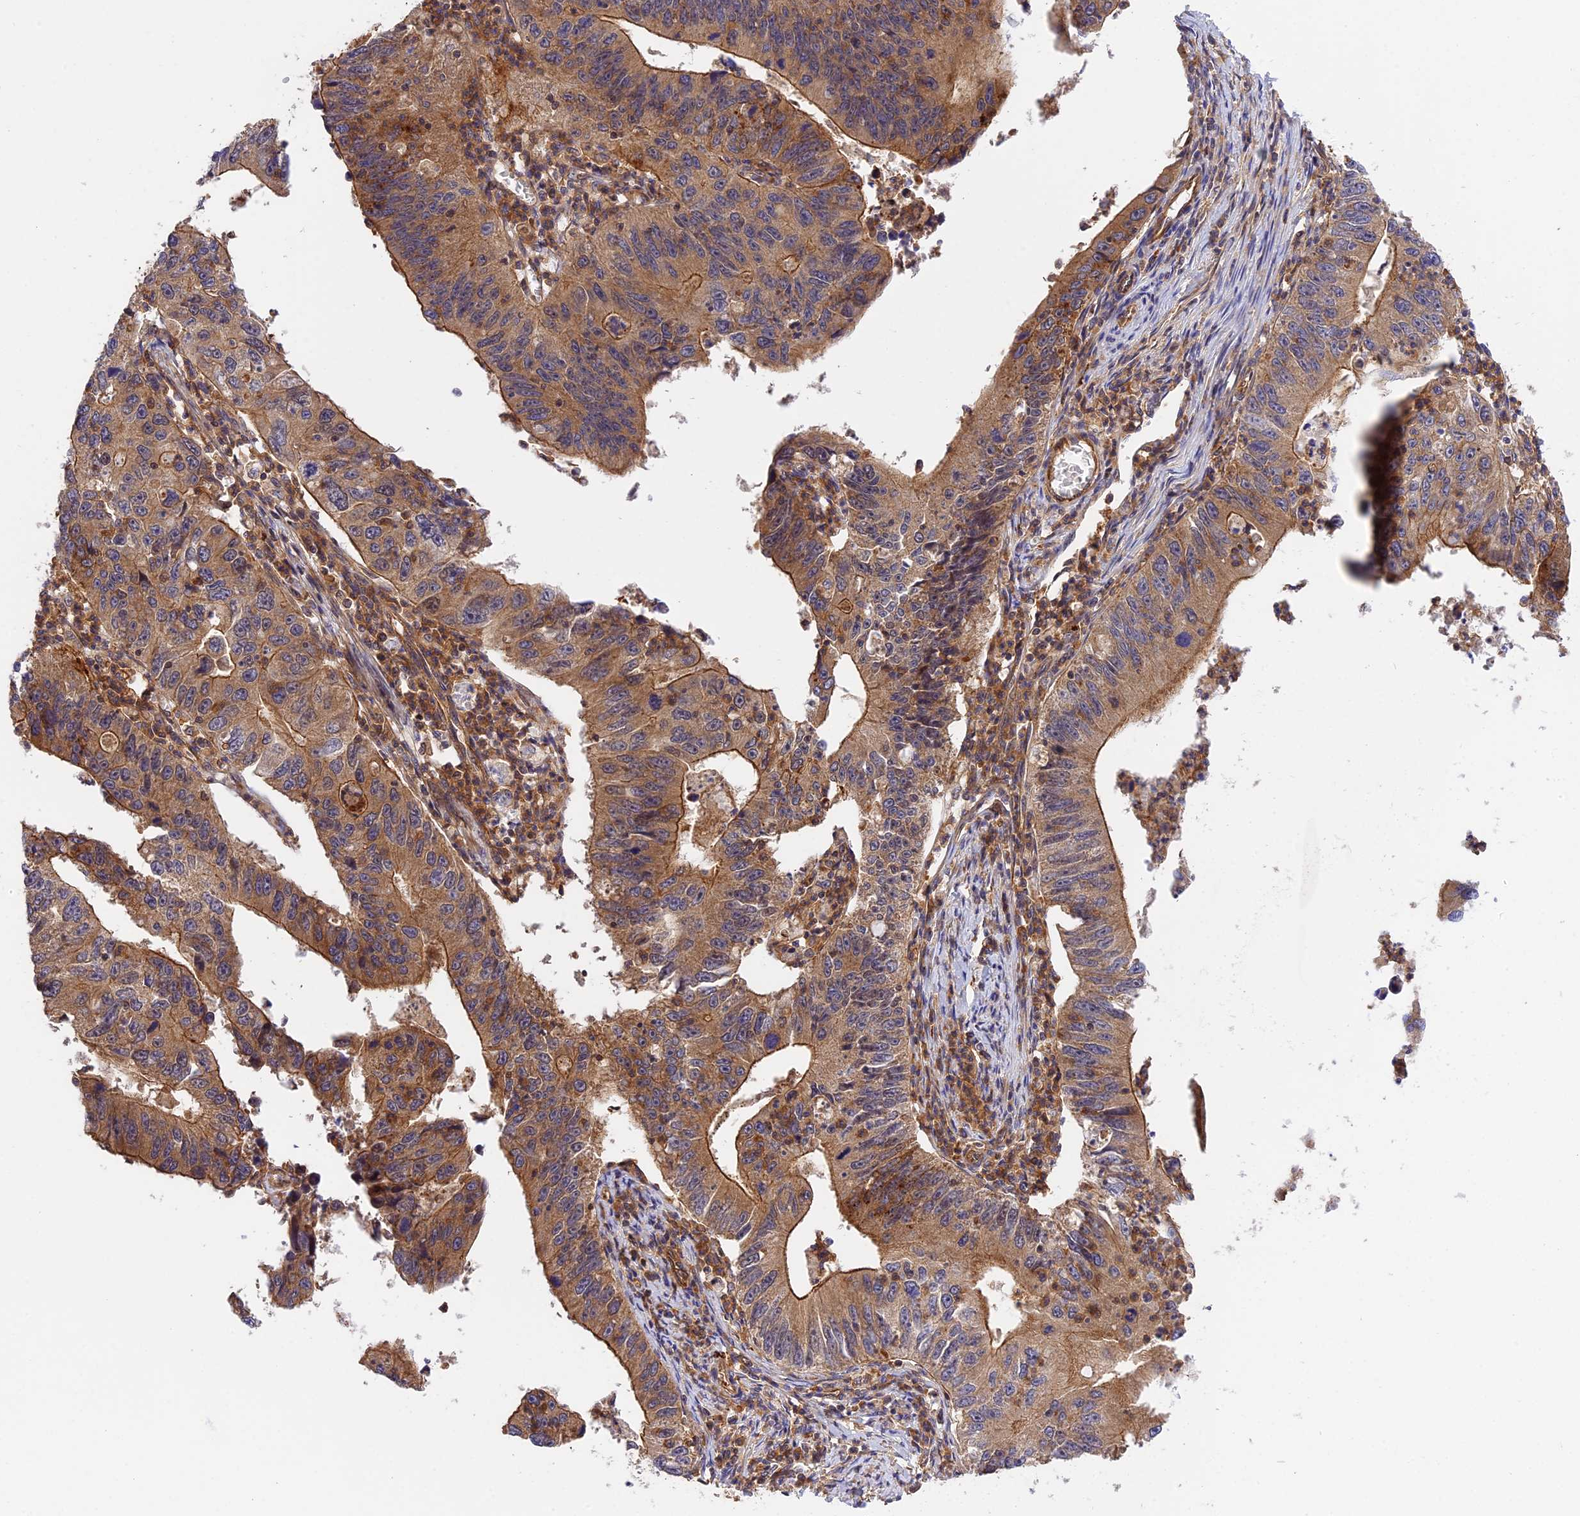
{"staining": {"intensity": "moderate", "quantity": ">75%", "location": "cytoplasmic/membranous"}, "tissue": "stomach cancer", "cell_type": "Tumor cells", "image_type": "cancer", "snomed": [{"axis": "morphology", "description": "Adenocarcinoma, NOS"}, {"axis": "topography", "description": "Stomach"}], "caption": "Stomach cancer (adenocarcinoma) tissue reveals moderate cytoplasmic/membranous positivity in about >75% of tumor cells", "gene": "C5orf22", "patient": {"sex": "male", "age": 59}}